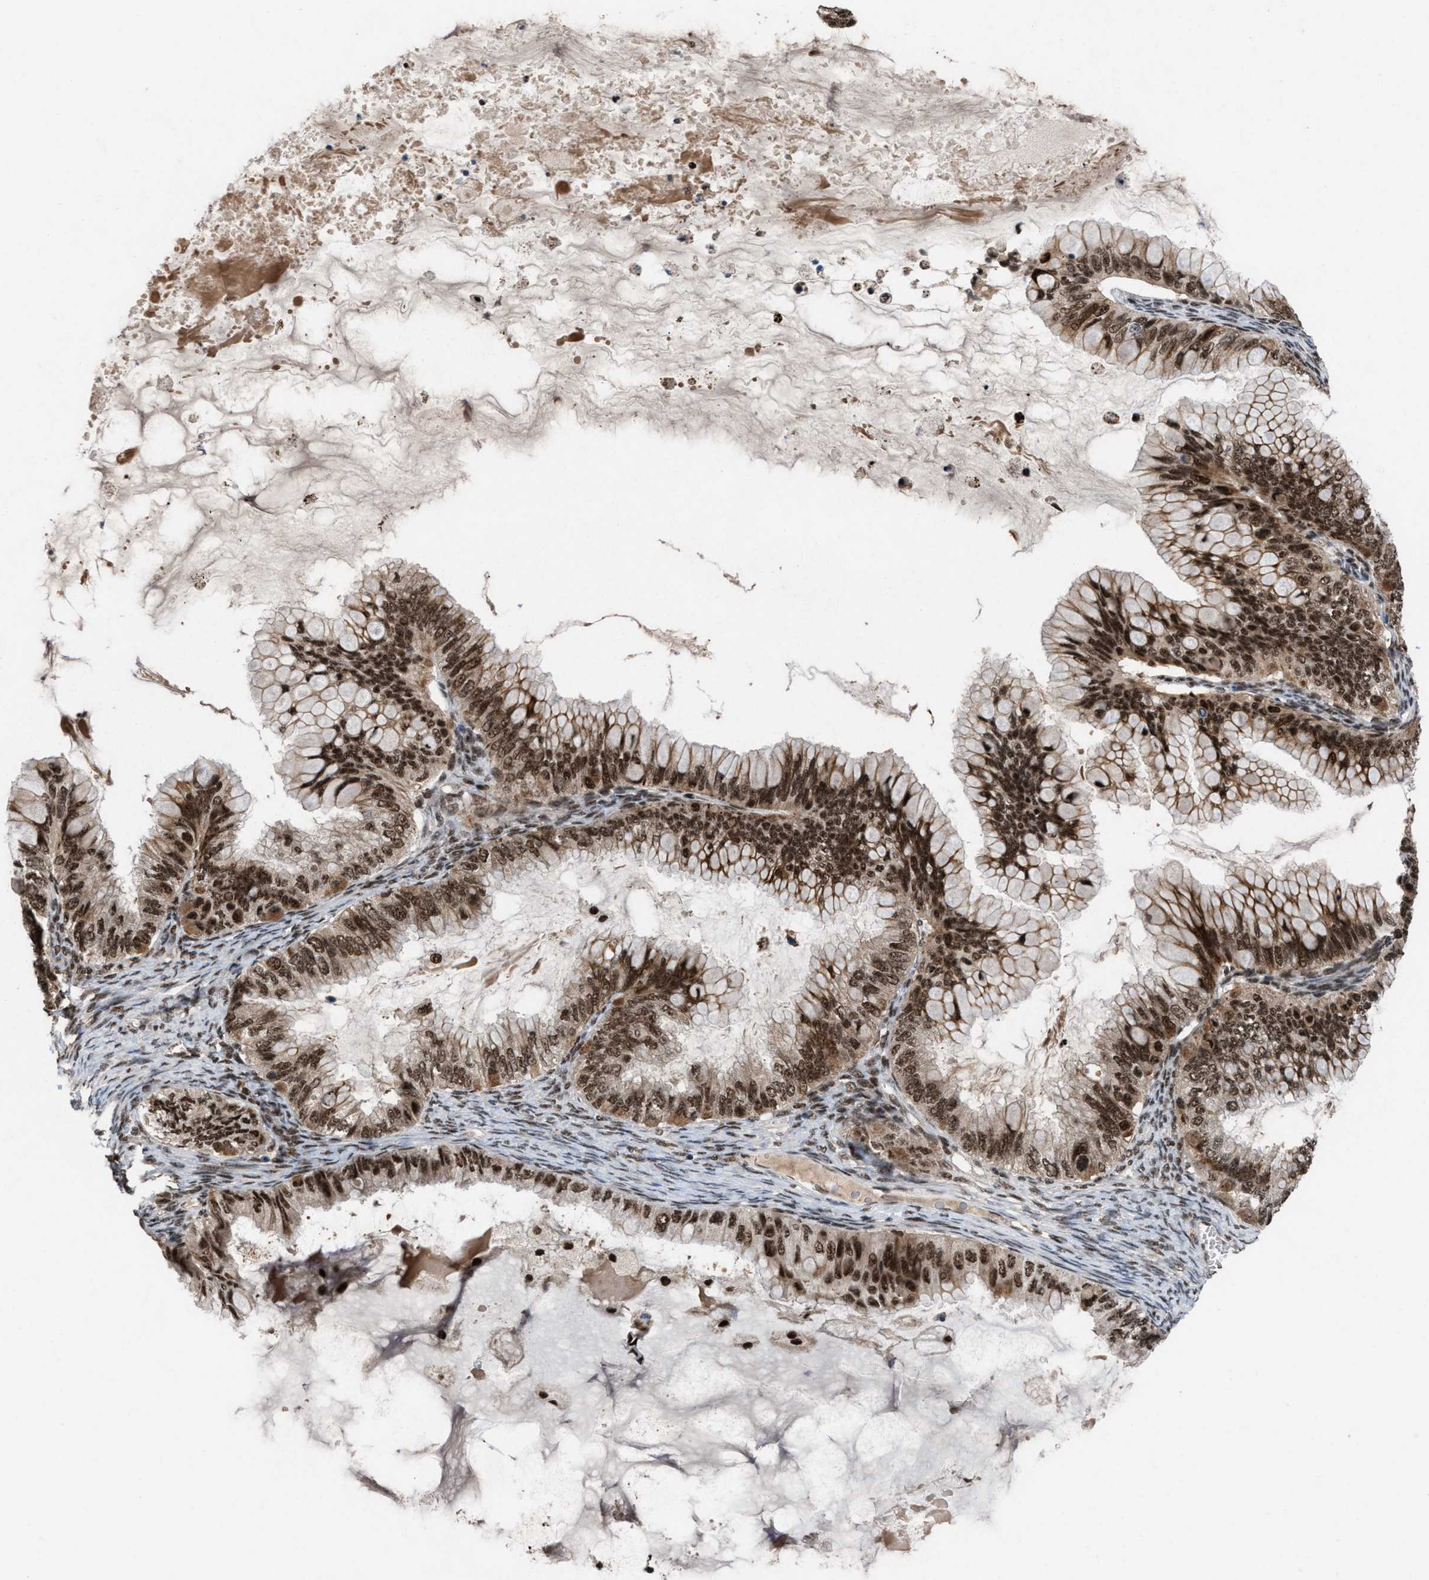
{"staining": {"intensity": "strong", "quantity": ">75%", "location": "cytoplasmic/membranous,nuclear"}, "tissue": "ovarian cancer", "cell_type": "Tumor cells", "image_type": "cancer", "snomed": [{"axis": "morphology", "description": "Cystadenocarcinoma, mucinous, NOS"}, {"axis": "topography", "description": "Ovary"}], "caption": "Ovarian cancer stained with IHC shows strong cytoplasmic/membranous and nuclear staining in approximately >75% of tumor cells.", "gene": "PRPF4", "patient": {"sex": "female", "age": 80}}